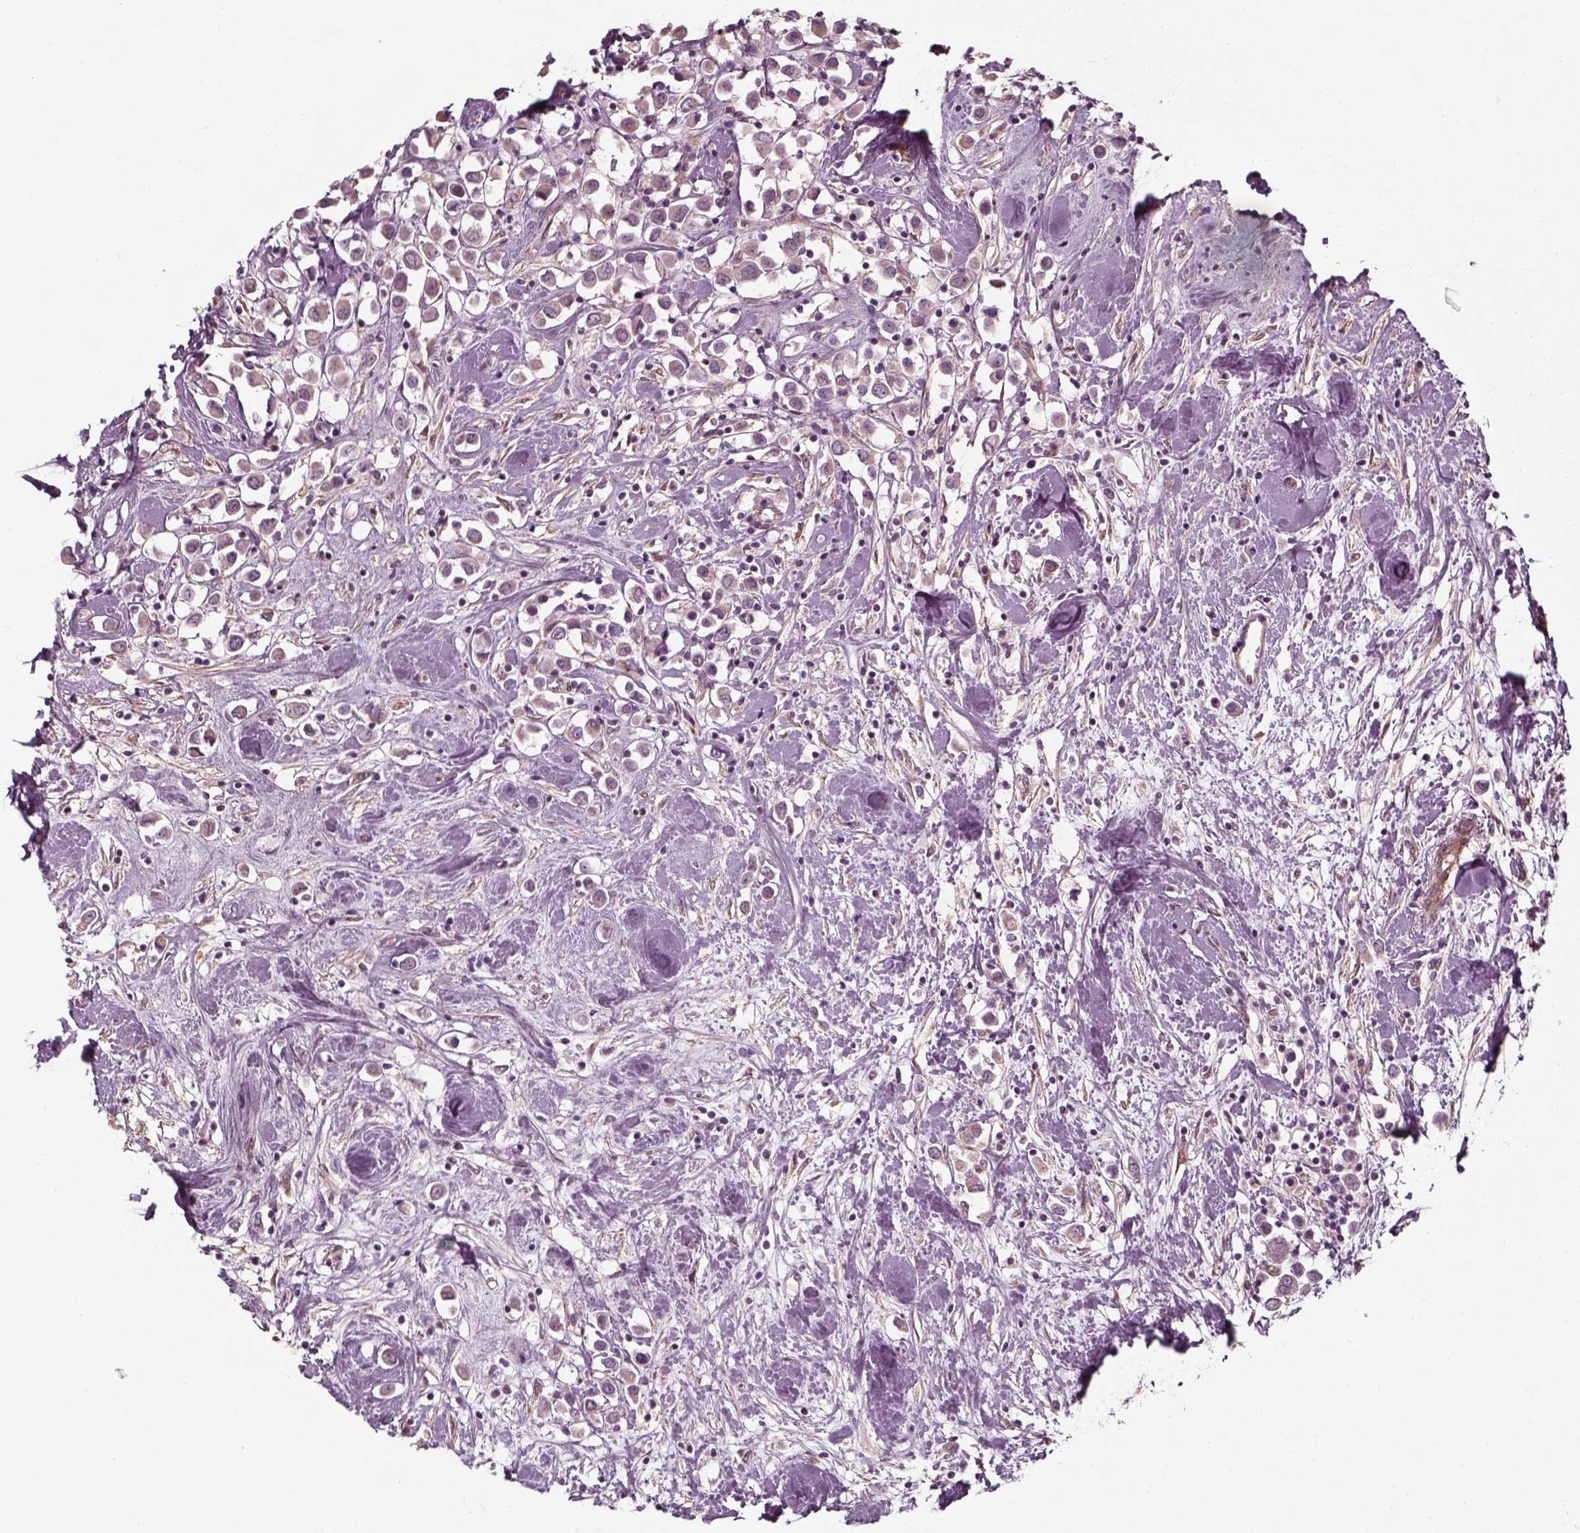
{"staining": {"intensity": "negative", "quantity": "none", "location": "none"}, "tissue": "breast cancer", "cell_type": "Tumor cells", "image_type": "cancer", "snomed": [{"axis": "morphology", "description": "Duct carcinoma"}, {"axis": "topography", "description": "Breast"}], "caption": "This photomicrograph is of breast cancer stained with IHC to label a protein in brown with the nuclei are counter-stained blue. There is no staining in tumor cells.", "gene": "LAMB2", "patient": {"sex": "female", "age": 61}}